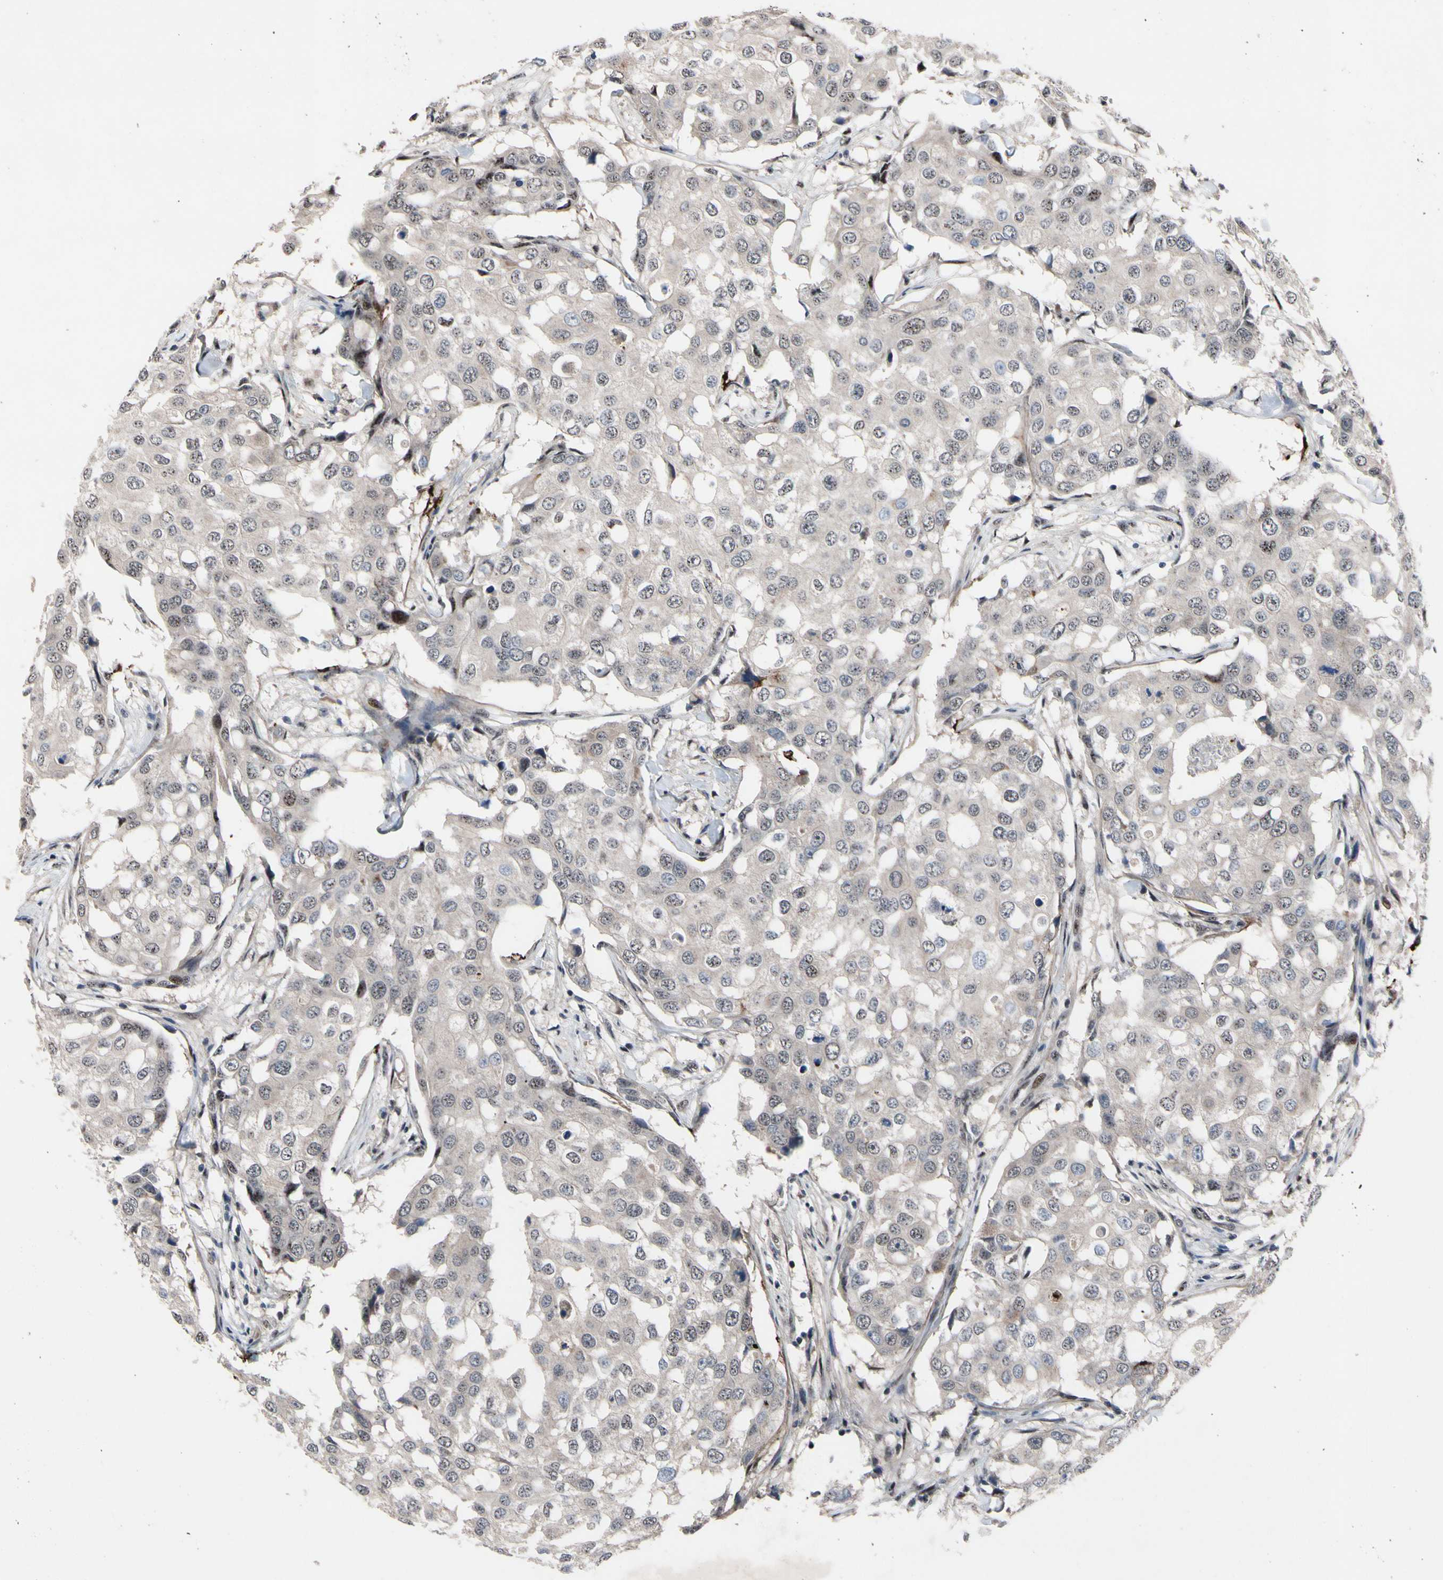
{"staining": {"intensity": "weak", "quantity": "<25%", "location": "cytoplasmic/membranous"}, "tissue": "breast cancer", "cell_type": "Tumor cells", "image_type": "cancer", "snomed": [{"axis": "morphology", "description": "Duct carcinoma"}, {"axis": "topography", "description": "Breast"}], "caption": "A high-resolution histopathology image shows immunohistochemistry (IHC) staining of breast cancer (infiltrating ductal carcinoma), which displays no significant staining in tumor cells.", "gene": "SOX7", "patient": {"sex": "female", "age": 27}}